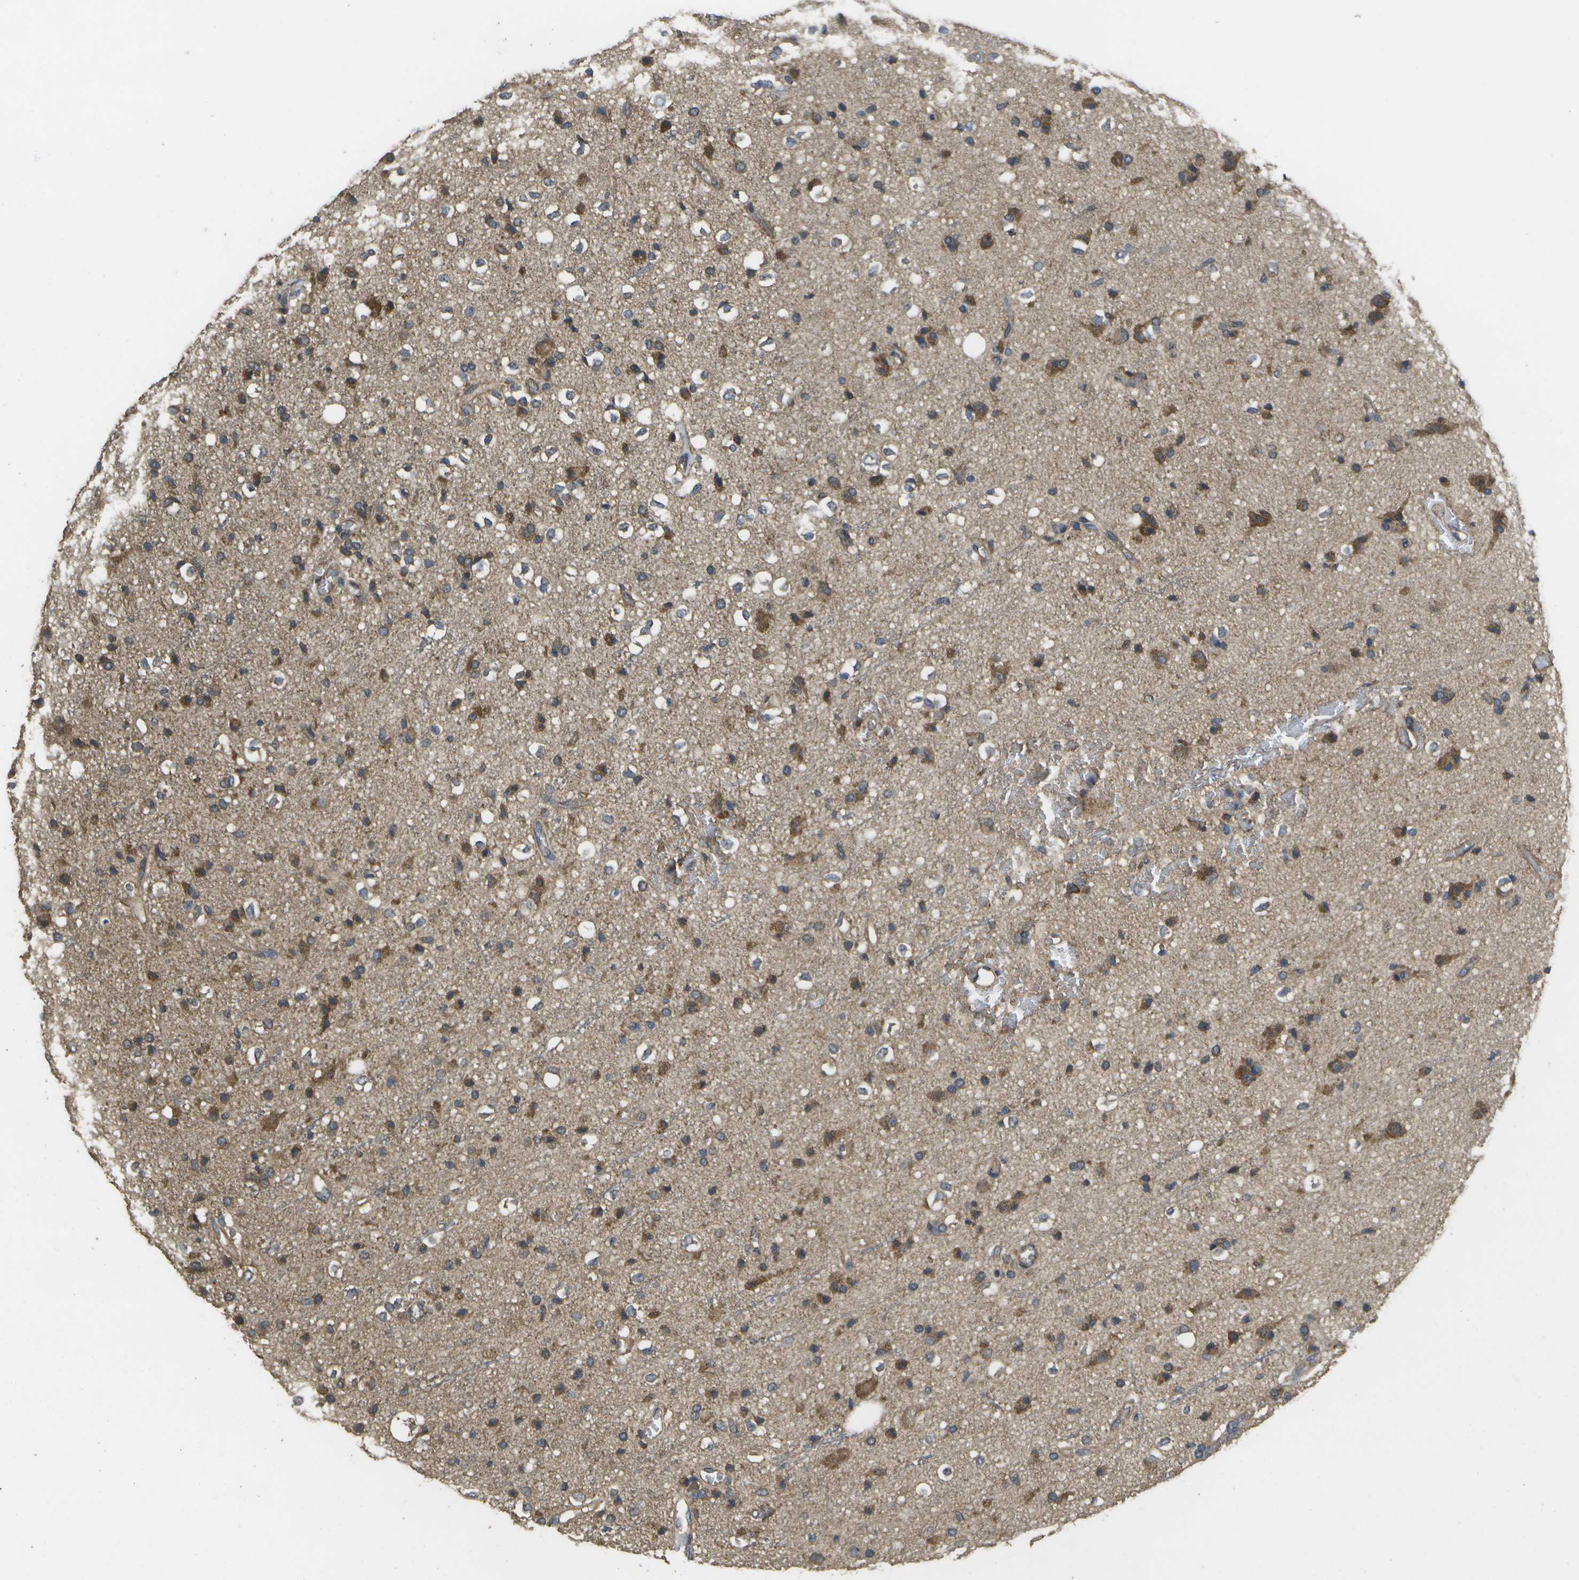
{"staining": {"intensity": "moderate", "quantity": "25%-75%", "location": "cytoplasmic/membranous"}, "tissue": "glioma", "cell_type": "Tumor cells", "image_type": "cancer", "snomed": [{"axis": "morphology", "description": "Glioma, malignant, High grade"}, {"axis": "topography", "description": "Brain"}], "caption": "Glioma stained with DAB immunohistochemistry (IHC) displays medium levels of moderate cytoplasmic/membranous positivity in approximately 25%-75% of tumor cells.", "gene": "SACS", "patient": {"sex": "male", "age": 47}}